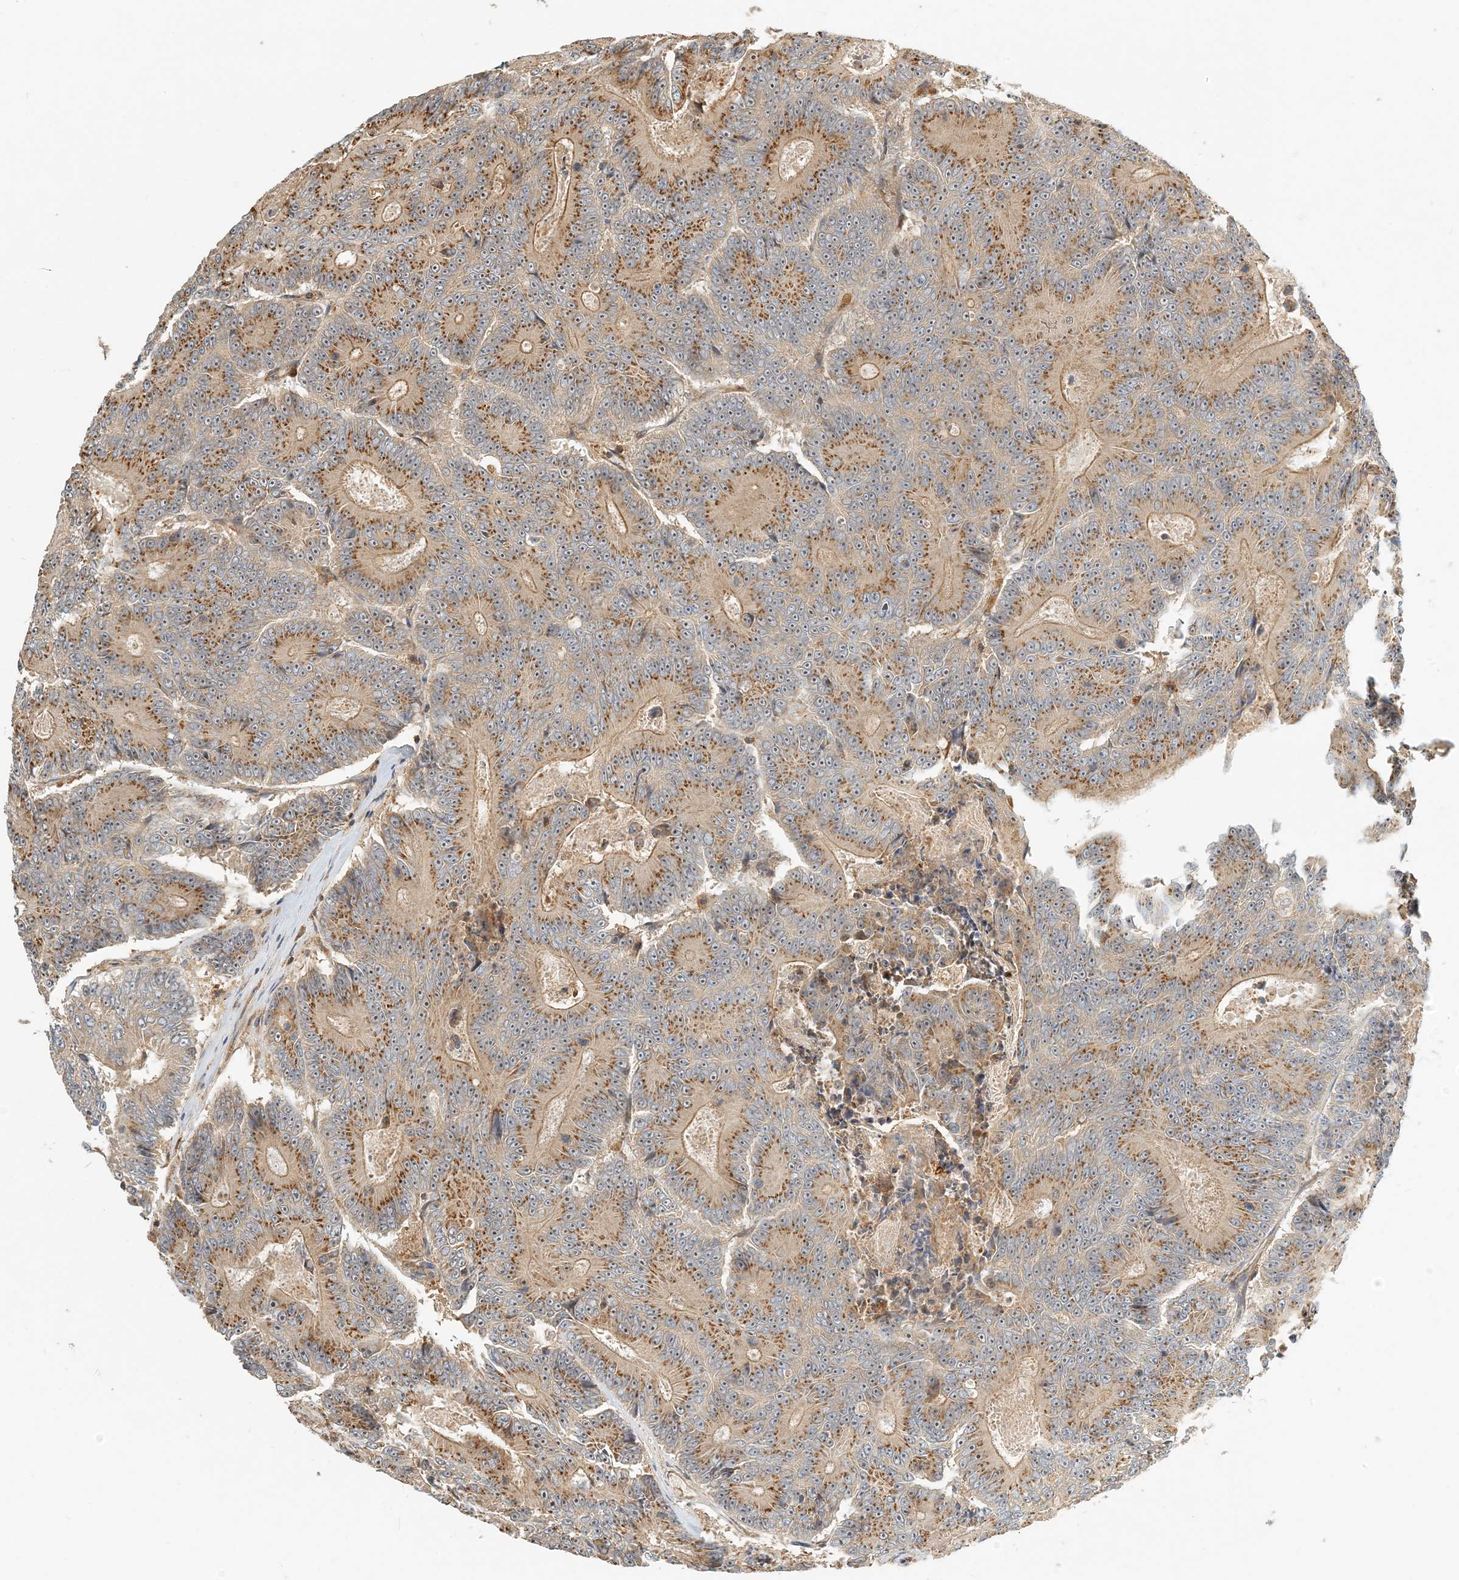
{"staining": {"intensity": "moderate", "quantity": ">75%", "location": "cytoplasmic/membranous"}, "tissue": "colorectal cancer", "cell_type": "Tumor cells", "image_type": "cancer", "snomed": [{"axis": "morphology", "description": "Adenocarcinoma, NOS"}, {"axis": "topography", "description": "Colon"}], "caption": "Colorectal cancer stained for a protein (brown) reveals moderate cytoplasmic/membranous positive positivity in approximately >75% of tumor cells.", "gene": "COLEC11", "patient": {"sex": "male", "age": 83}}